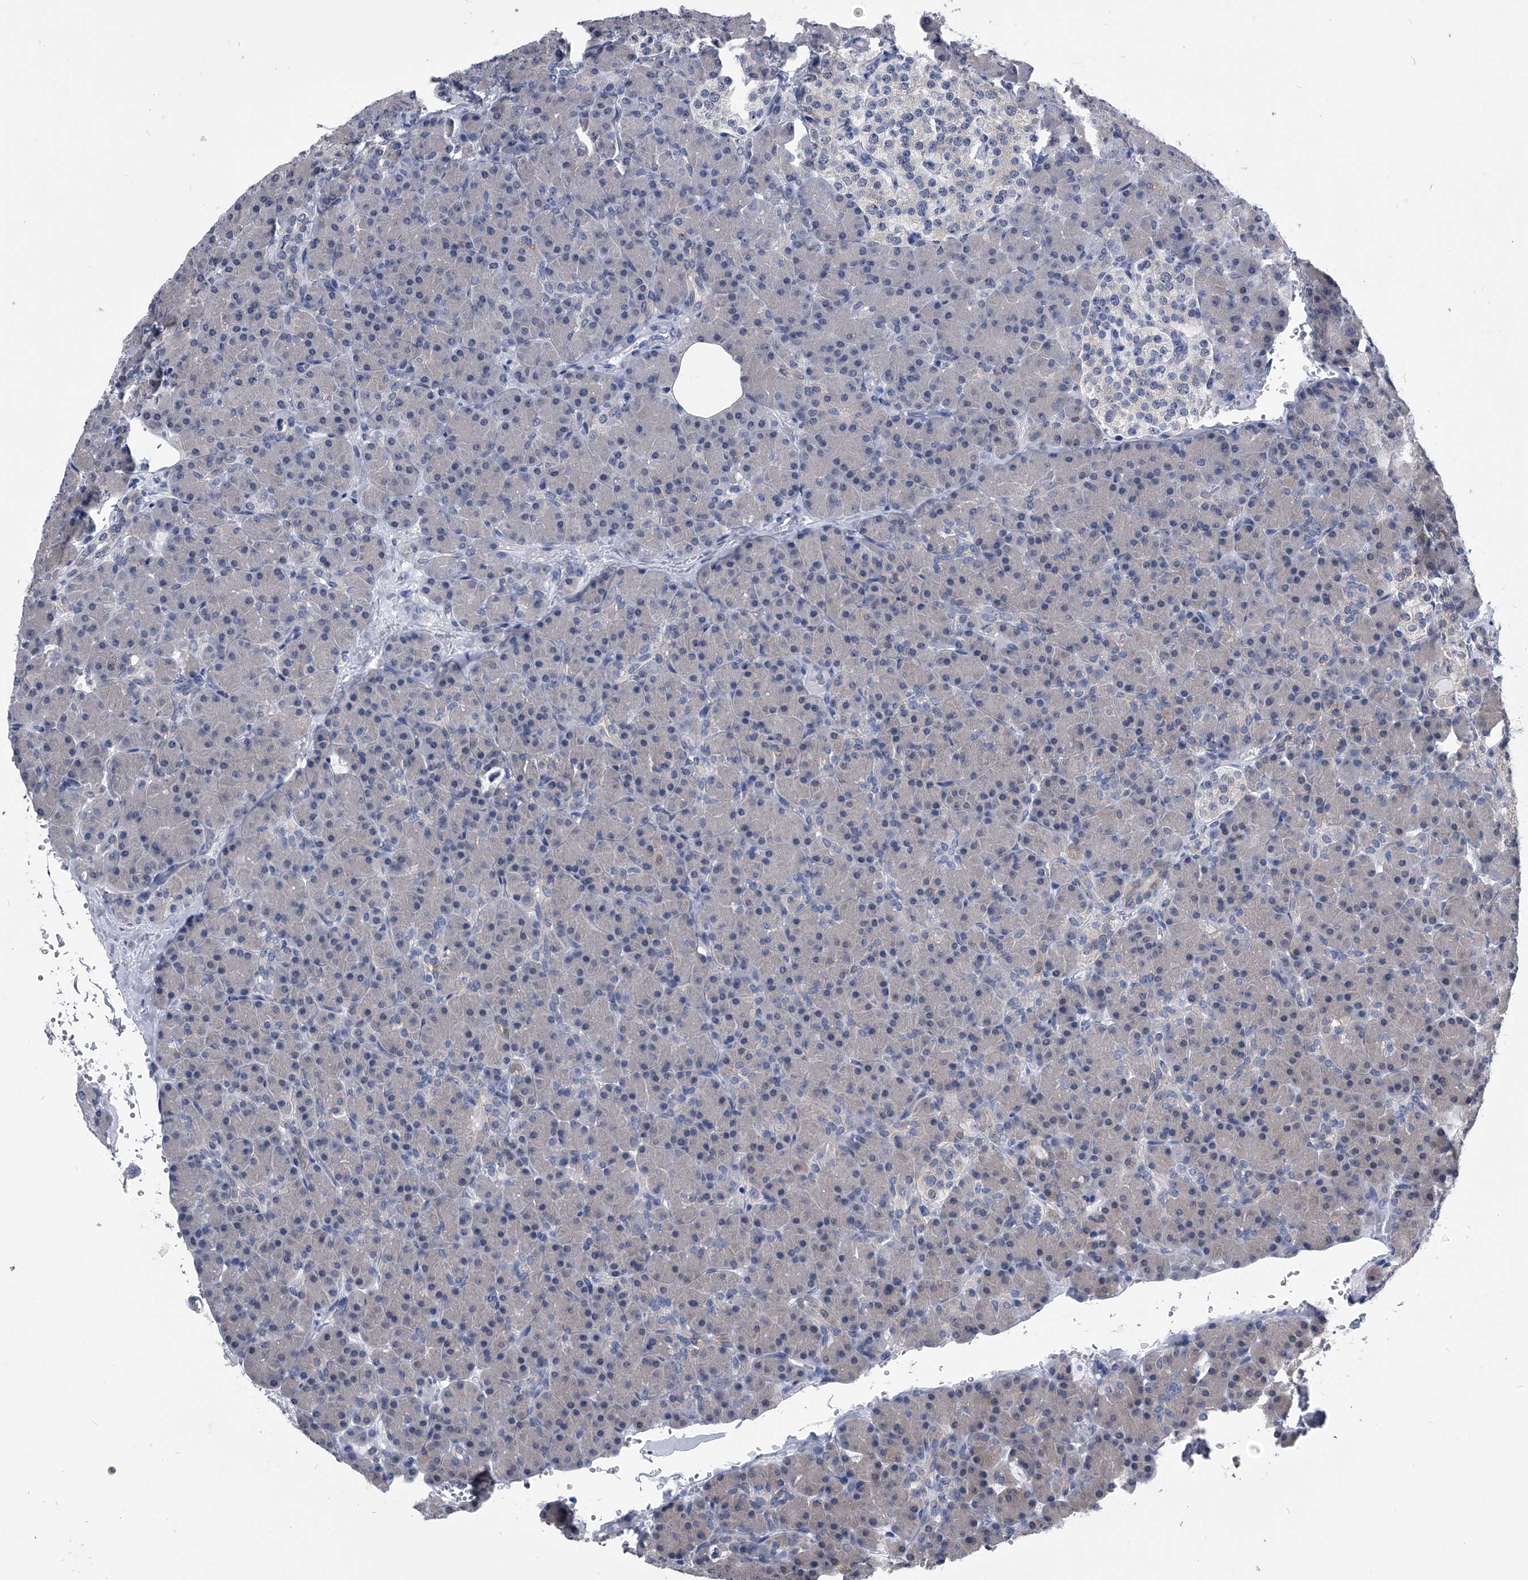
{"staining": {"intensity": "negative", "quantity": "none", "location": "none"}, "tissue": "pancreas", "cell_type": "Exocrine glandular cells", "image_type": "normal", "snomed": [{"axis": "morphology", "description": "Normal tissue, NOS"}, {"axis": "topography", "description": "Pancreas"}], "caption": "DAB (3,3'-diaminobenzidine) immunohistochemical staining of normal pancreas shows no significant positivity in exocrine glandular cells.", "gene": "PDXK", "patient": {"sex": "female", "age": 43}}